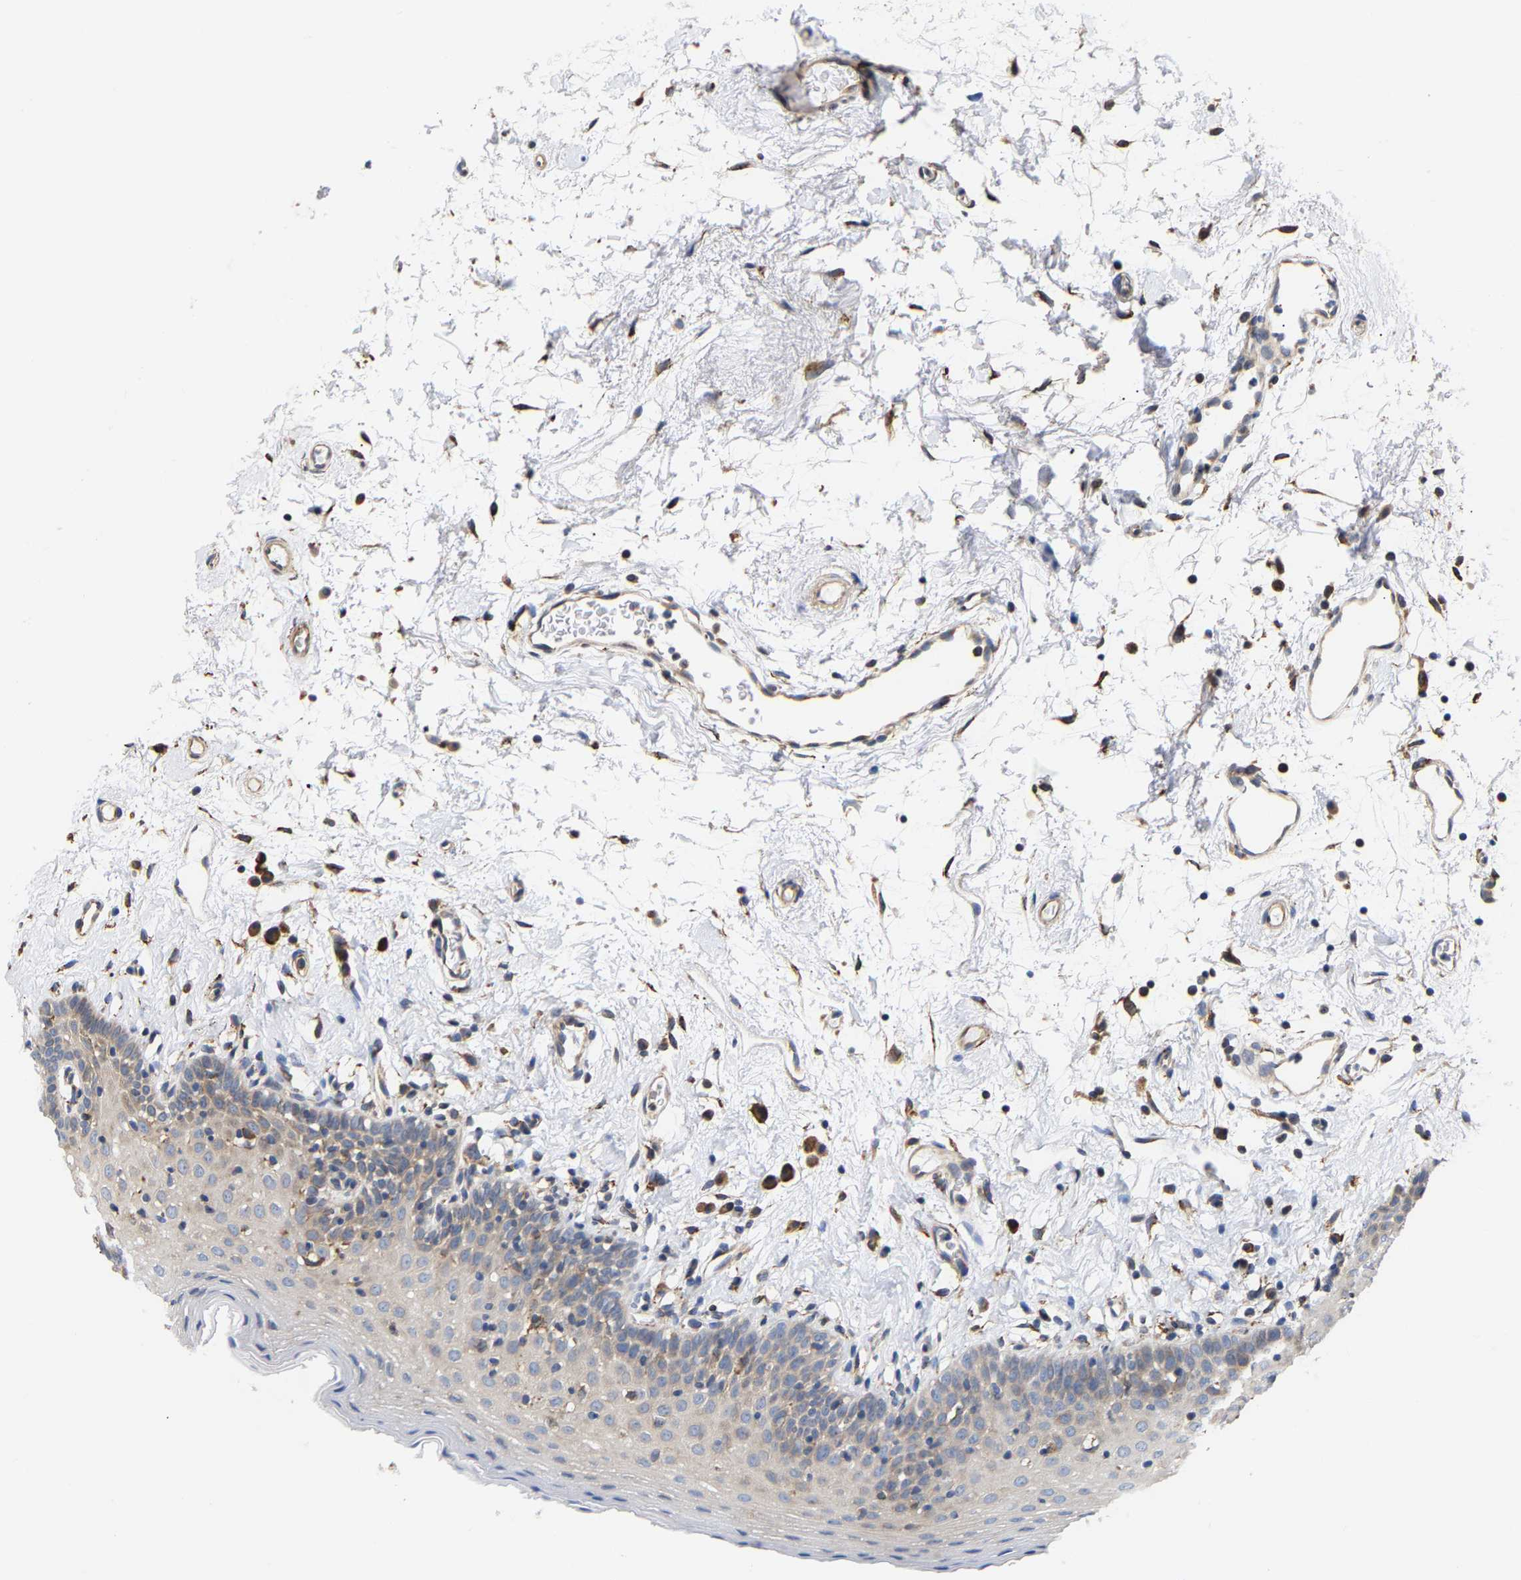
{"staining": {"intensity": "weak", "quantity": "<25%", "location": "cytoplasmic/membranous"}, "tissue": "oral mucosa", "cell_type": "Squamous epithelial cells", "image_type": "normal", "snomed": [{"axis": "morphology", "description": "Normal tissue, NOS"}, {"axis": "topography", "description": "Oral tissue"}], "caption": "Micrograph shows no protein expression in squamous epithelial cells of unremarkable oral mucosa.", "gene": "ARAP1", "patient": {"sex": "male", "age": 66}}